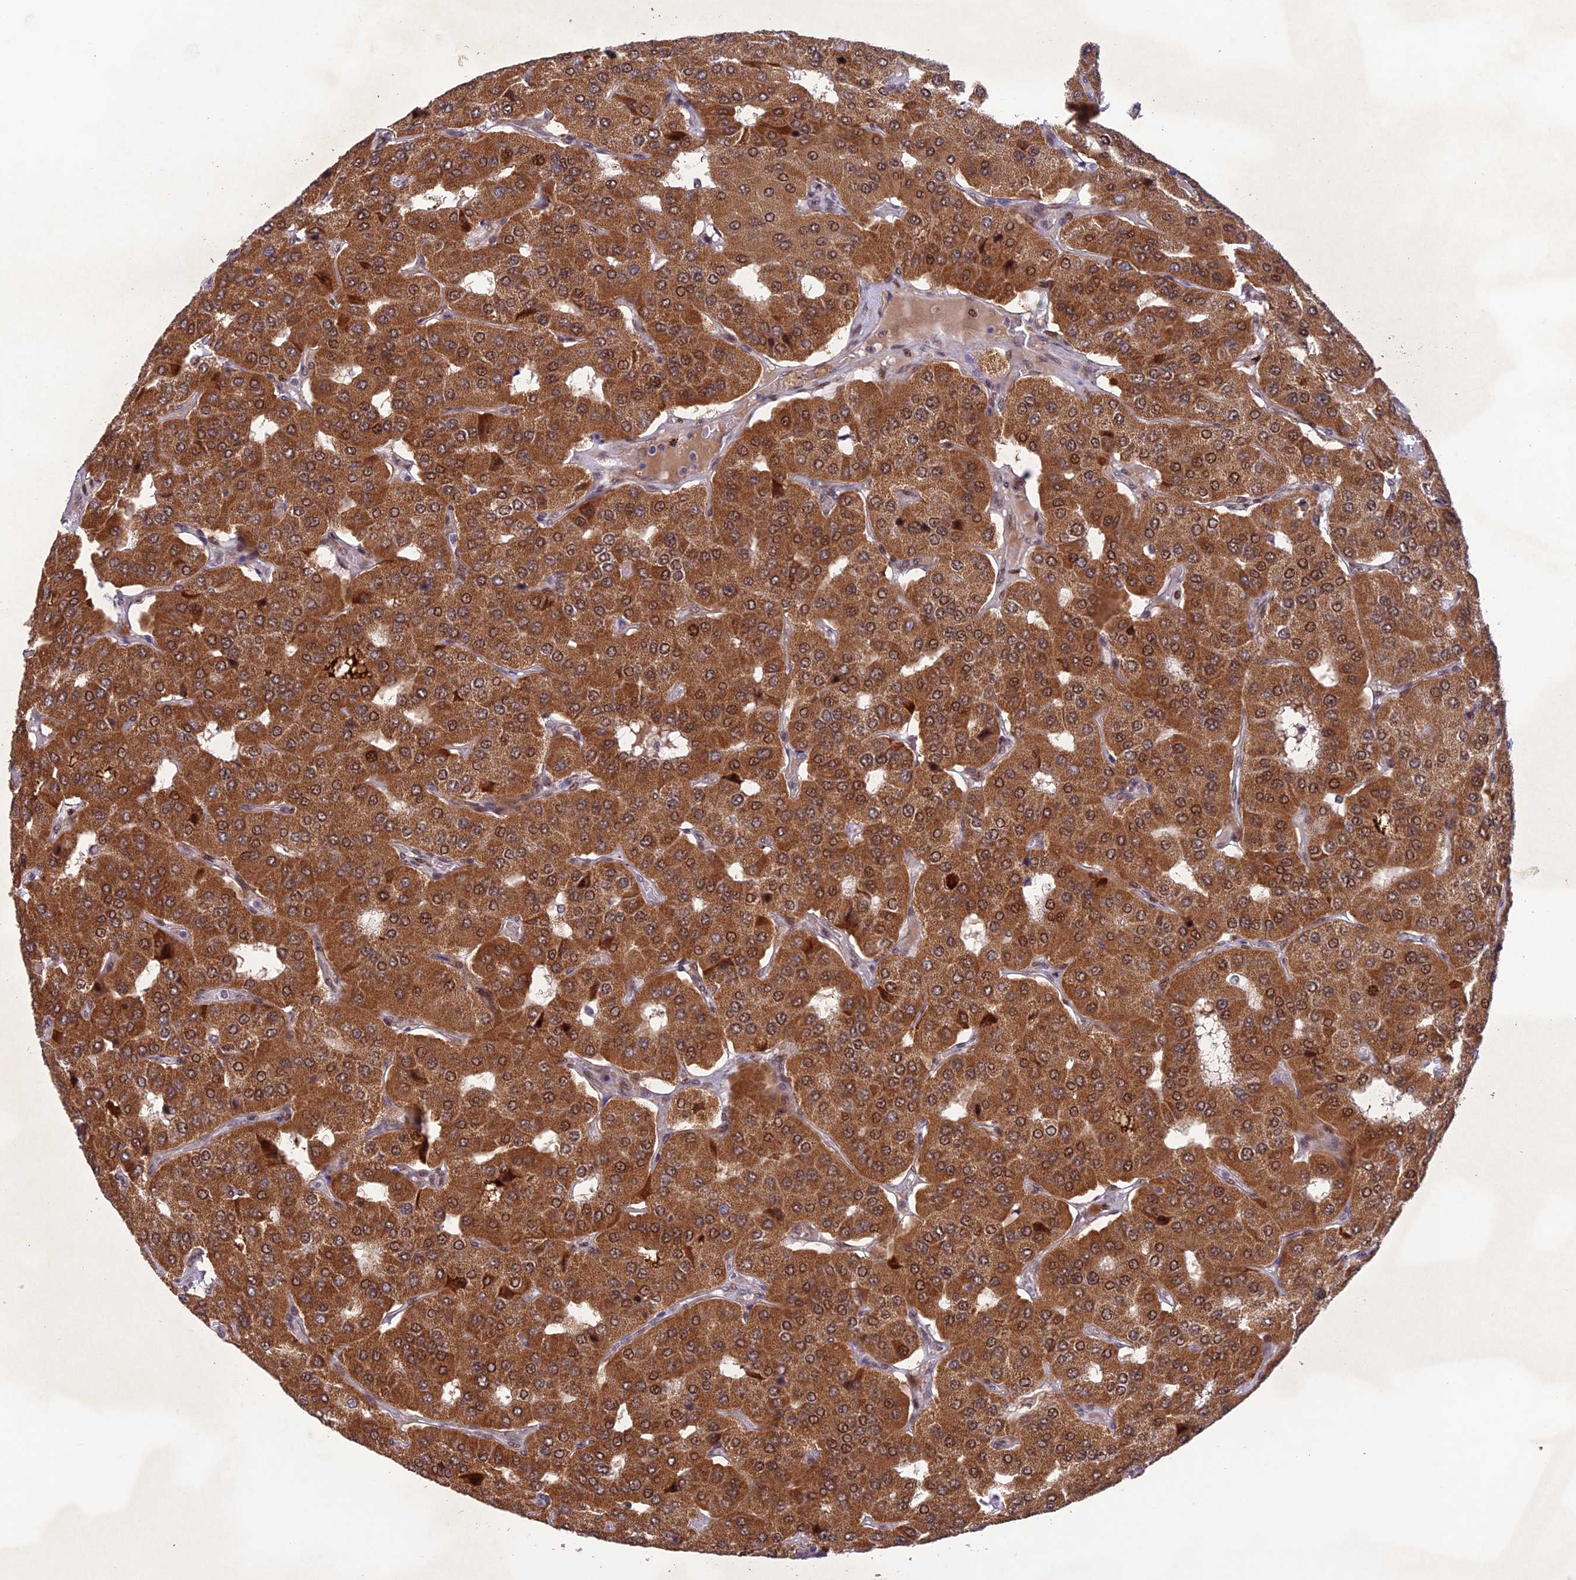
{"staining": {"intensity": "strong", "quantity": ">75%", "location": "cytoplasmic/membranous"}, "tissue": "parathyroid gland", "cell_type": "Glandular cells", "image_type": "normal", "snomed": [{"axis": "morphology", "description": "Normal tissue, NOS"}, {"axis": "morphology", "description": "Adenoma, NOS"}, {"axis": "topography", "description": "Parathyroid gland"}], "caption": "Strong cytoplasmic/membranous protein positivity is seen in approximately >75% of glandular cells in parathyroid gland.", "gene": "WDR55", "patient": {"sex": "female", "age": 86}}